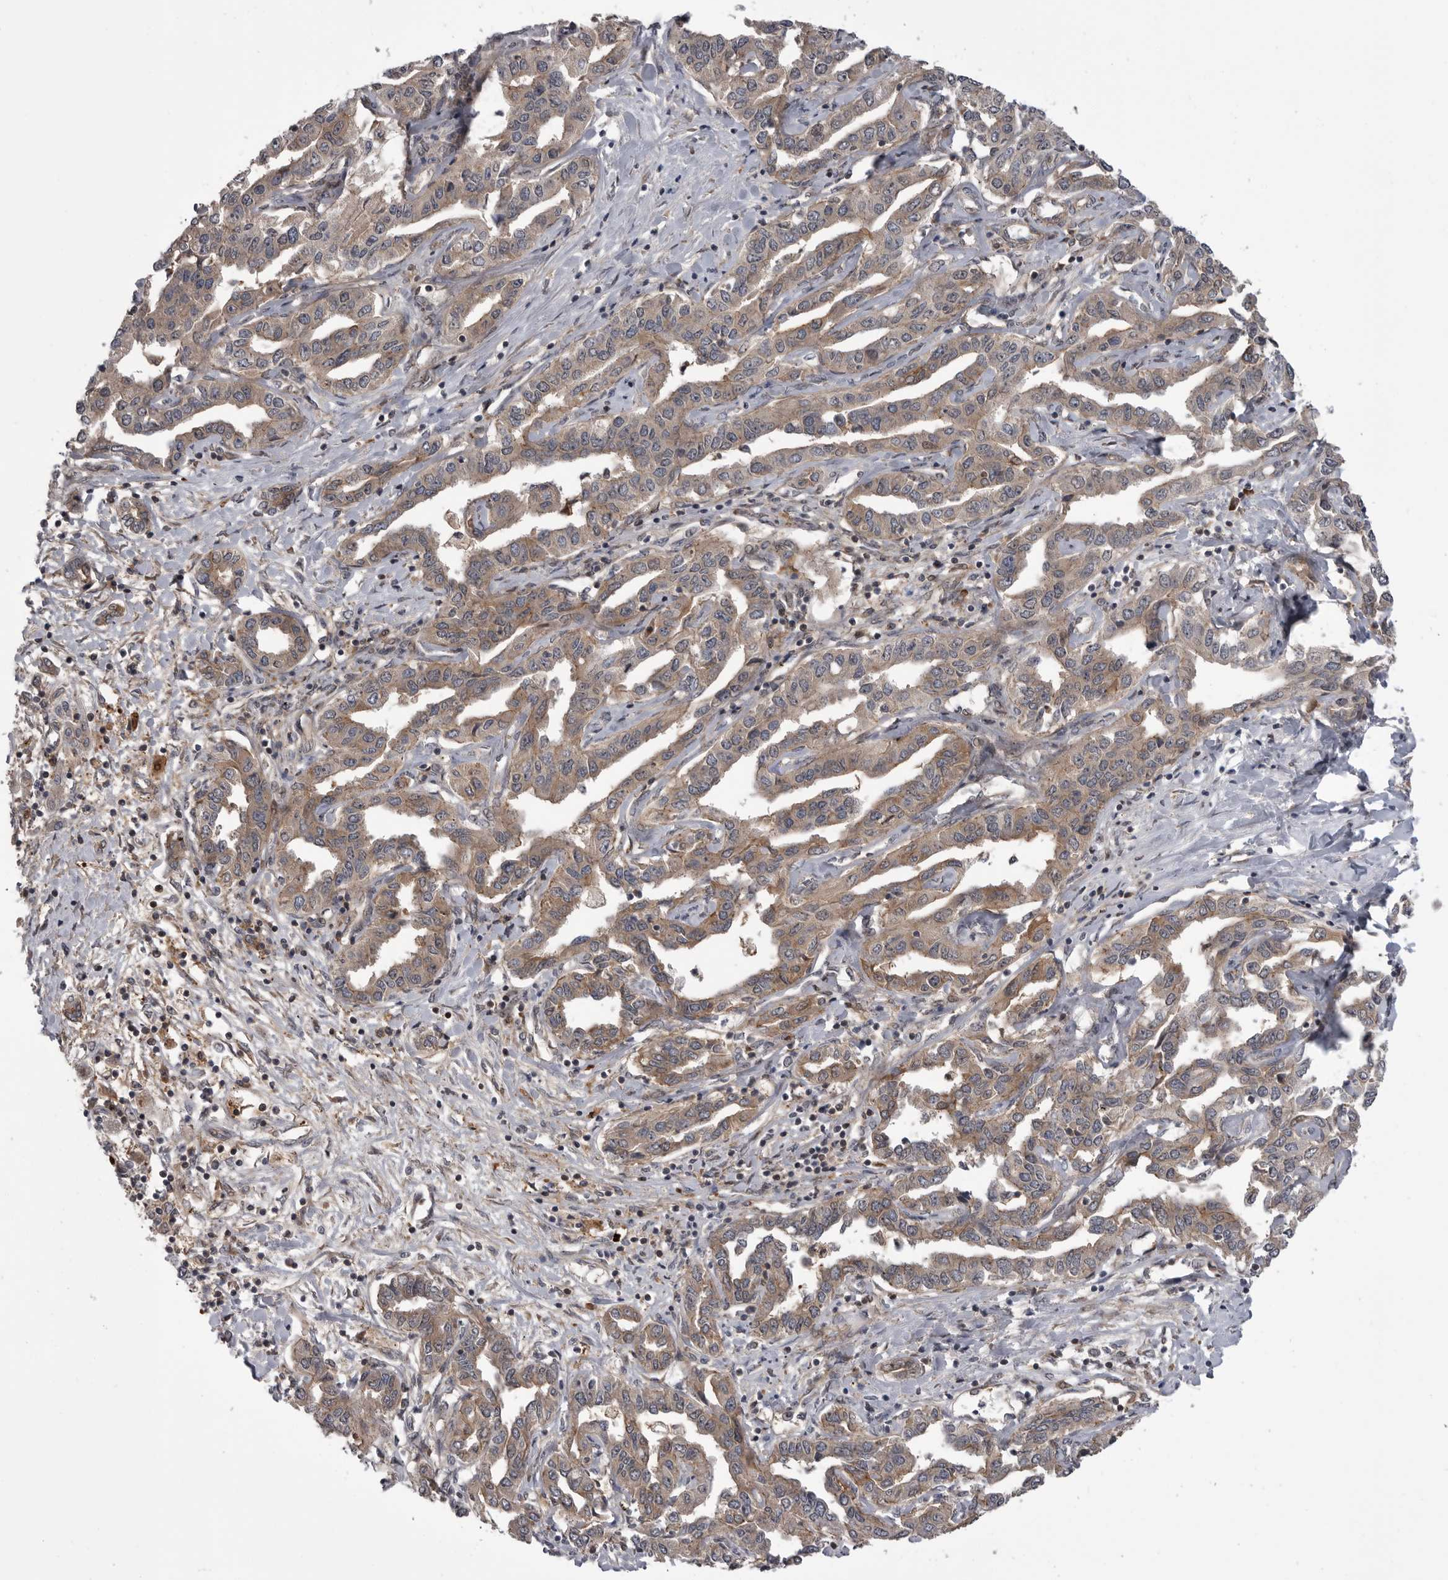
{"staining": {"intensity": "moderate", "quantity": ">75%", "location": "cytoplasmic/membranous"}, "tissue": "liver cancer", "cell_type": "Tumor cells", "image_type": "cancer", "snomed": [{"axis": "morphology", "description": "Cholangiocarcinoma"}, {"axis": "topography", "description": "Liver"}], "caption": "Immunohistochemistry (IHC) (DAB (3,3'-diaminobenzidine)) staining of human liver cancer (cholangiocarcinoma) displays moderate cytoplasmic/membranous protein staining in approximately >75% of tumor cells.", "gene": "RAB3GAP2", "patient": {"sex": "male", "age": 59}}